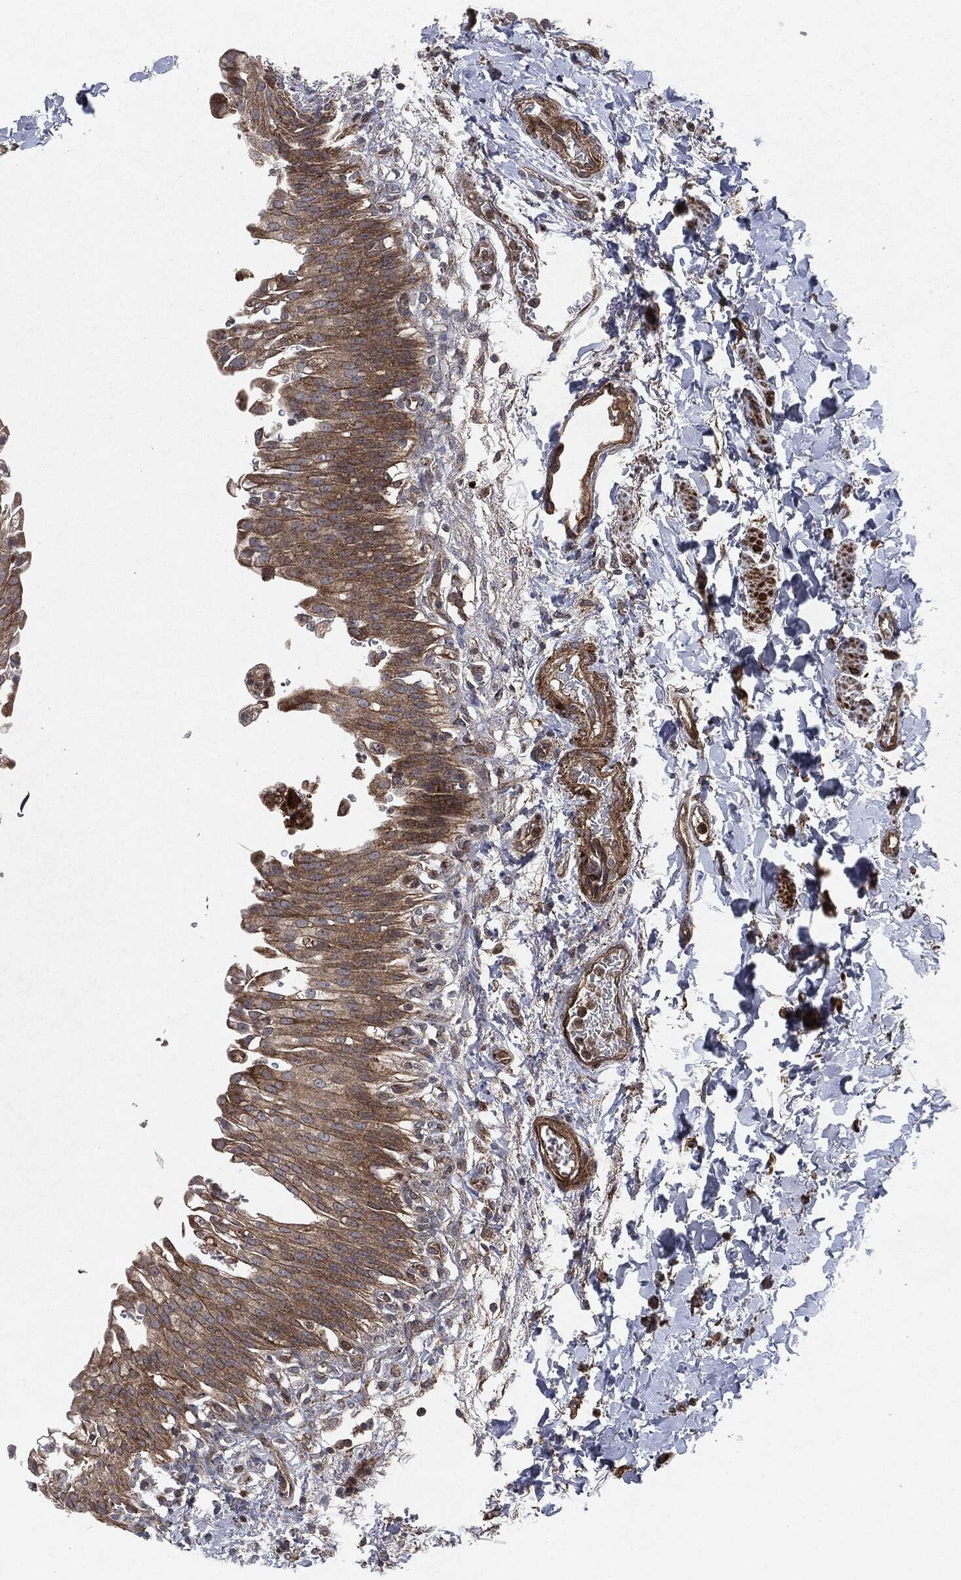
{"staining": {"intensity": "moderate", "quantity": ">75%", "location": "cytoplasmic/membranous"}, "tissue": "urinary bladder", "cell_type": "Urothelial cells", "image_type": "normal", "snomed": [{"axis": "morphology", "description": "Normal tissue, NOS"}, {"axis": "topography", "description": "Urinary bladder"}], "caption": "Immunohistochemical staining of normal human urinary bladder shows medium levels of moderate cytoplasmic/membranous staining in approximately >75% of urothelial cells.", "gene": "RAF1", "patient": {"sex": "female", "age": 60}}